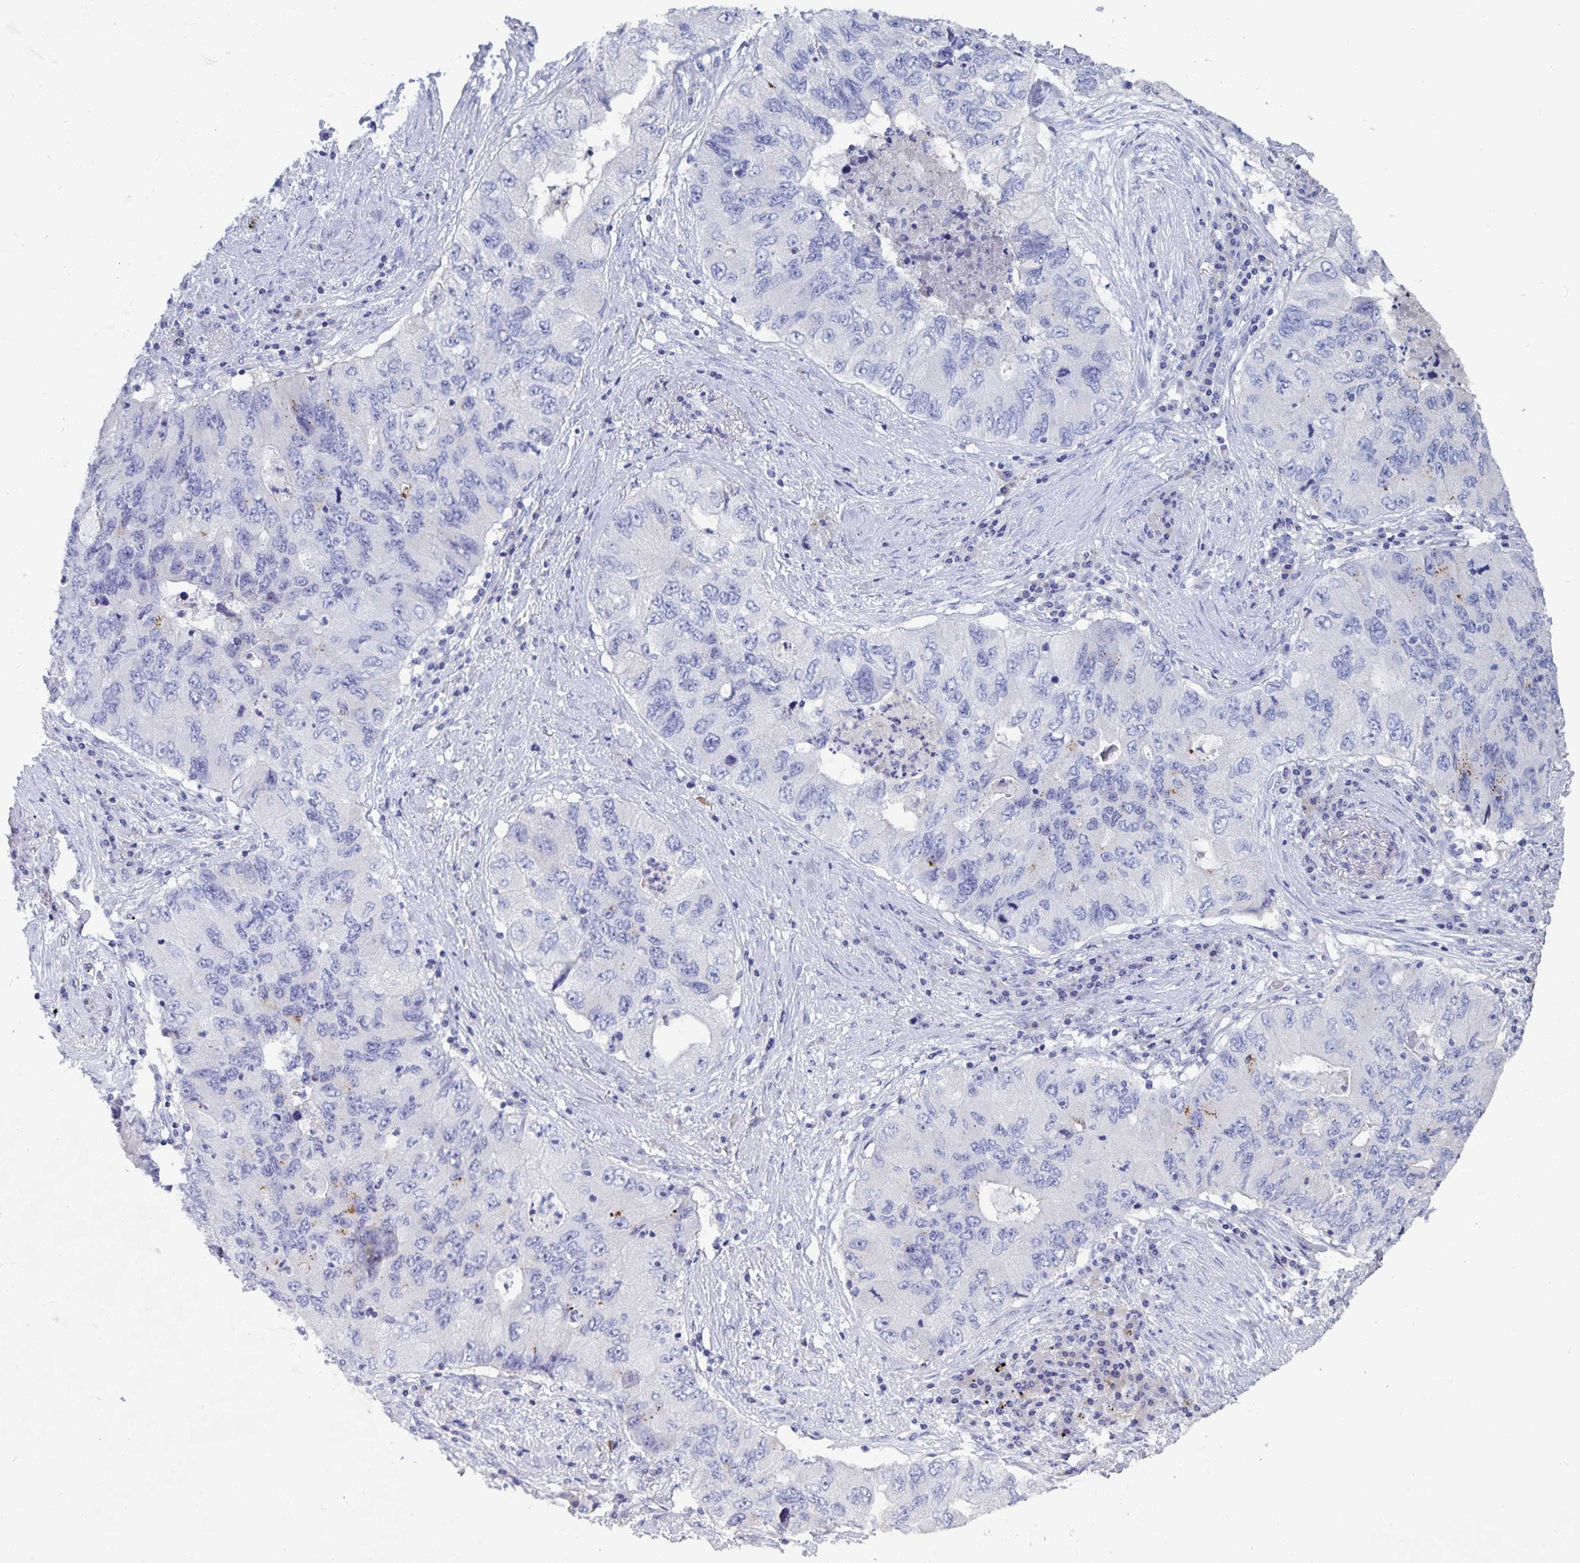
{"staining": {"intensity": "strong", "quantity": "<25%", "location": "cytoplasmic/membranous"}, "tissue": "lung cancer", "cell_type": "Tumor cells", "image_type": "cancer", "snomed": [{"axis": "morphology", "description": "Adenocarcinoma, NOS"}, {"axis": "morphology", "description": "Adenocarcinoma, metastatic, NOS"}, {"axis": "topography", "description": "Lymph node"}, {"axis": "topography", "description": "Lung"}], "caption": "Lung metastatic adenocarcinoma stained with immunohistochemistry (IHC) demonstrates strong cytoplasmic/membranous expression in approximately <25% of tumor cells.", "gene": "CFAP69", "patient": {"sex": "female", "age": 54}}